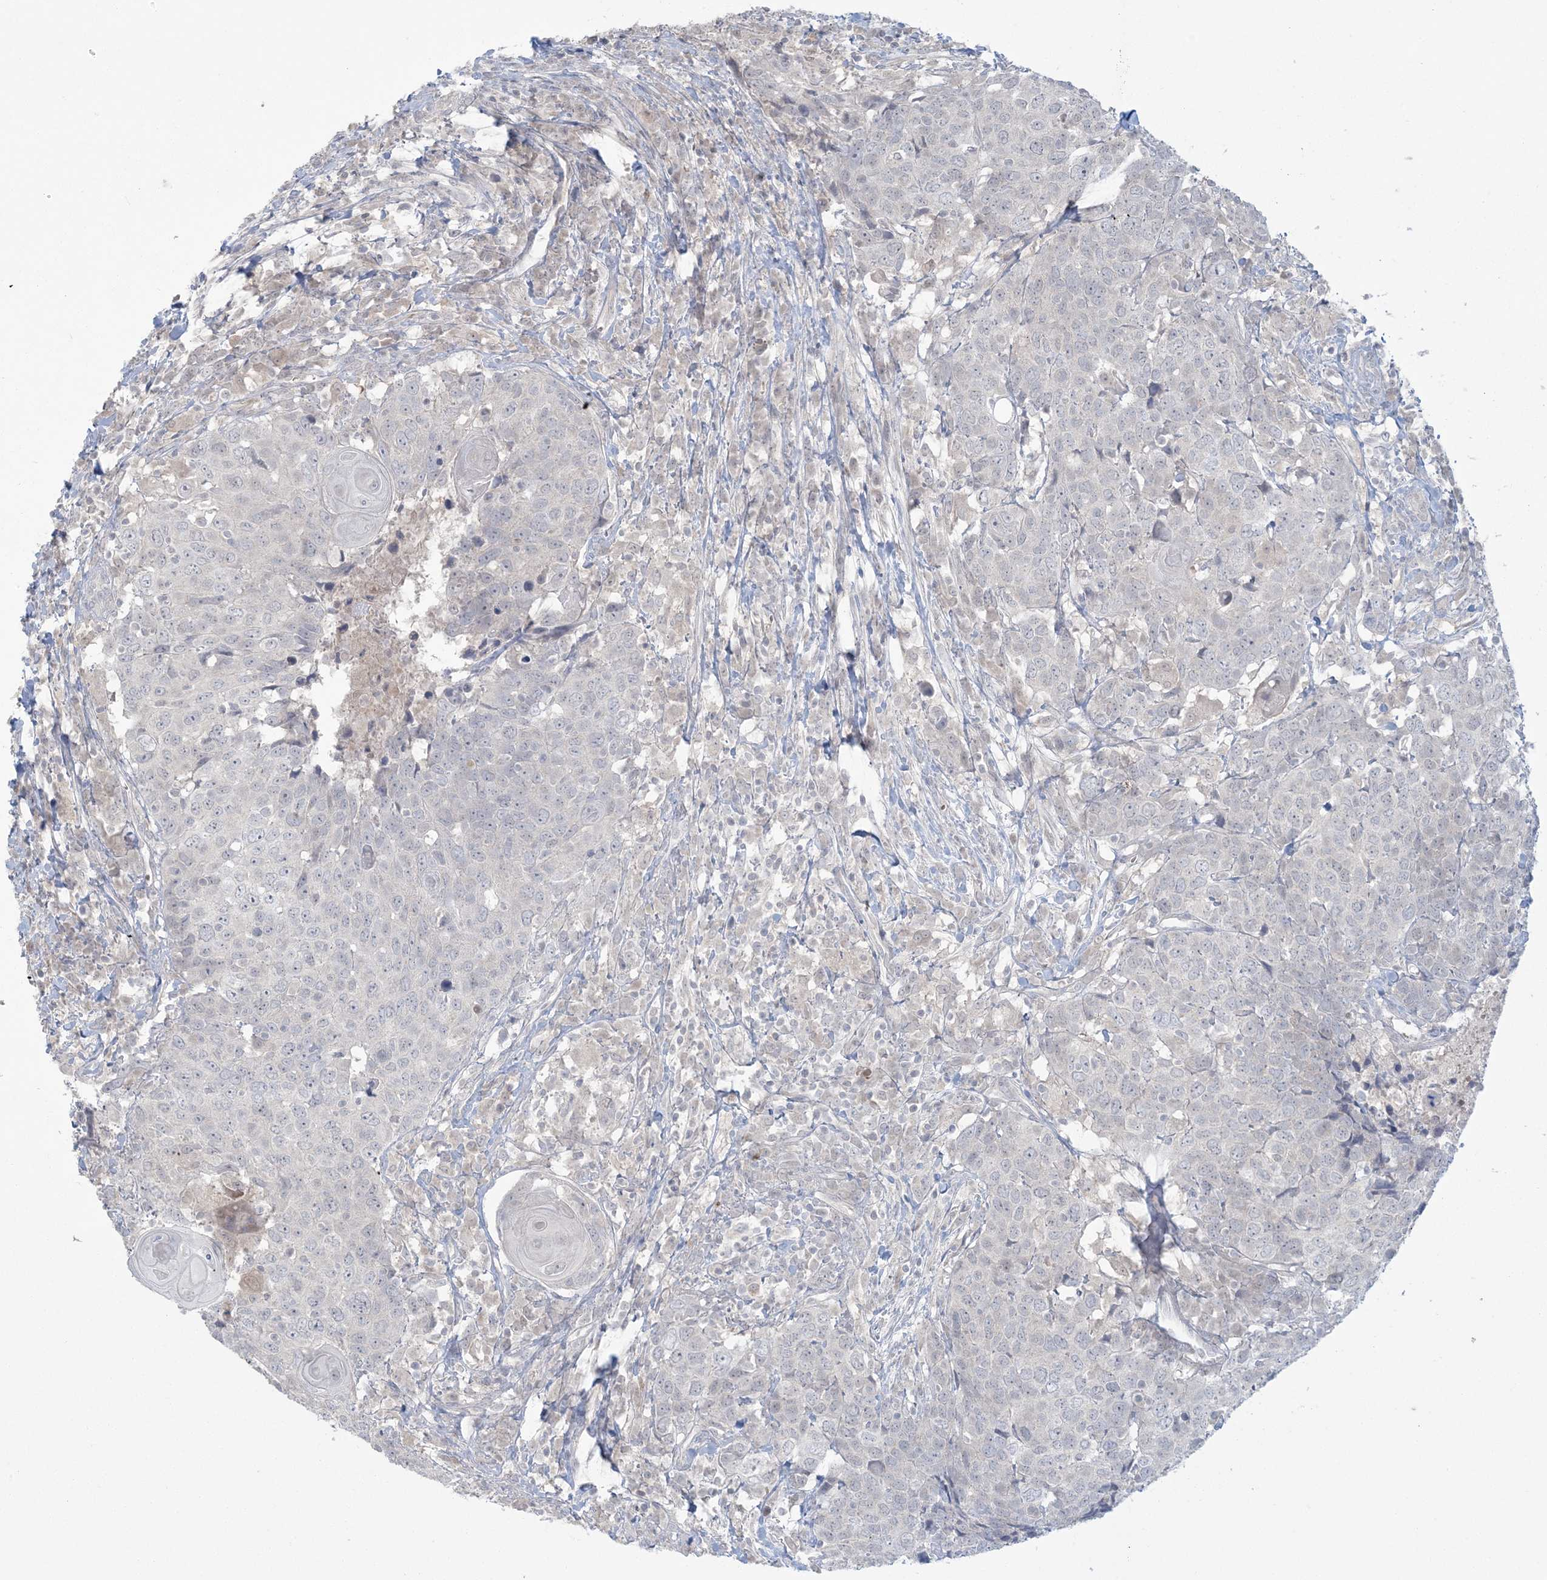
{"staining": {"intensity": "negative", "quantity": "none", "location": "none"}, "tissue": "head and neck cancer", "cell_type": "Tumor cells", "image_type": "cancer", "snomed": [{"axis": "morphology", "description": "Squamous cell carcinoma, NOS"}, {"axis": "topography", "description": "Head-Neck"}], "caption": "This is an IHC histopathology image of head and neck cancer. There is no expression in tumor cells.", "gene": "NRBP2", "patient": {"sex": "male", "age": 66}}